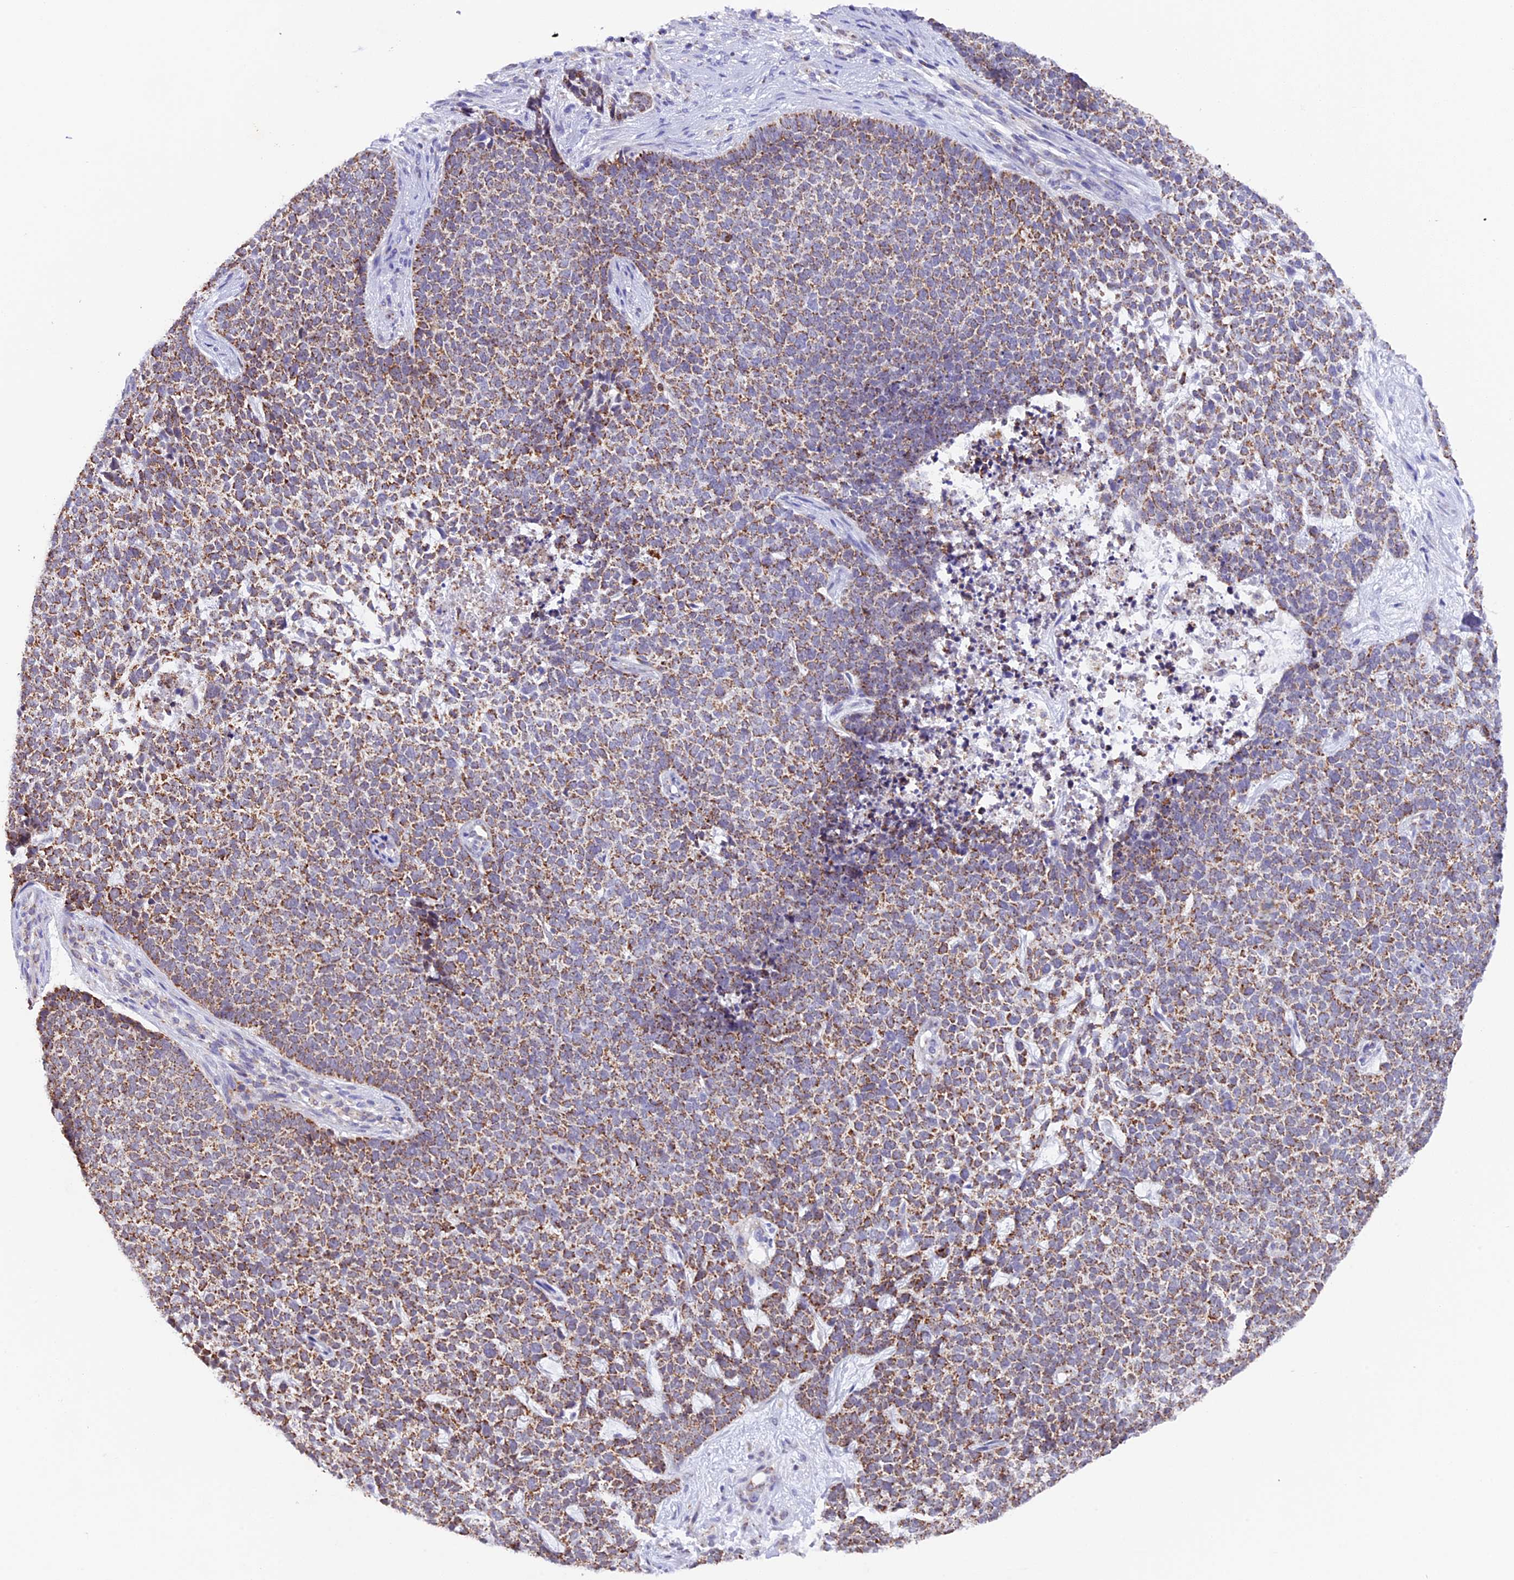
{"staining": {"intensity": "moderate", "quantity": ">75%", "location": "cytoplasmic/membranous"}, "tissue": "skin cancer", "cell_type": "Tumor cells", "image_type": "cancer", "snomed": [{"axis": "morphology", "description": "Basal cell carcinoma"}, {"axis": "topography", "description": "Skin"}], "caption": "Tumor cells demonstrate medium levels of moderate cytoplasmic/membranous positivity in approximately >75% of cells in skin cancer (basal cell carcinoma).", "gene": "TFAM", "patient": {"sex": "female", "age": 84}}